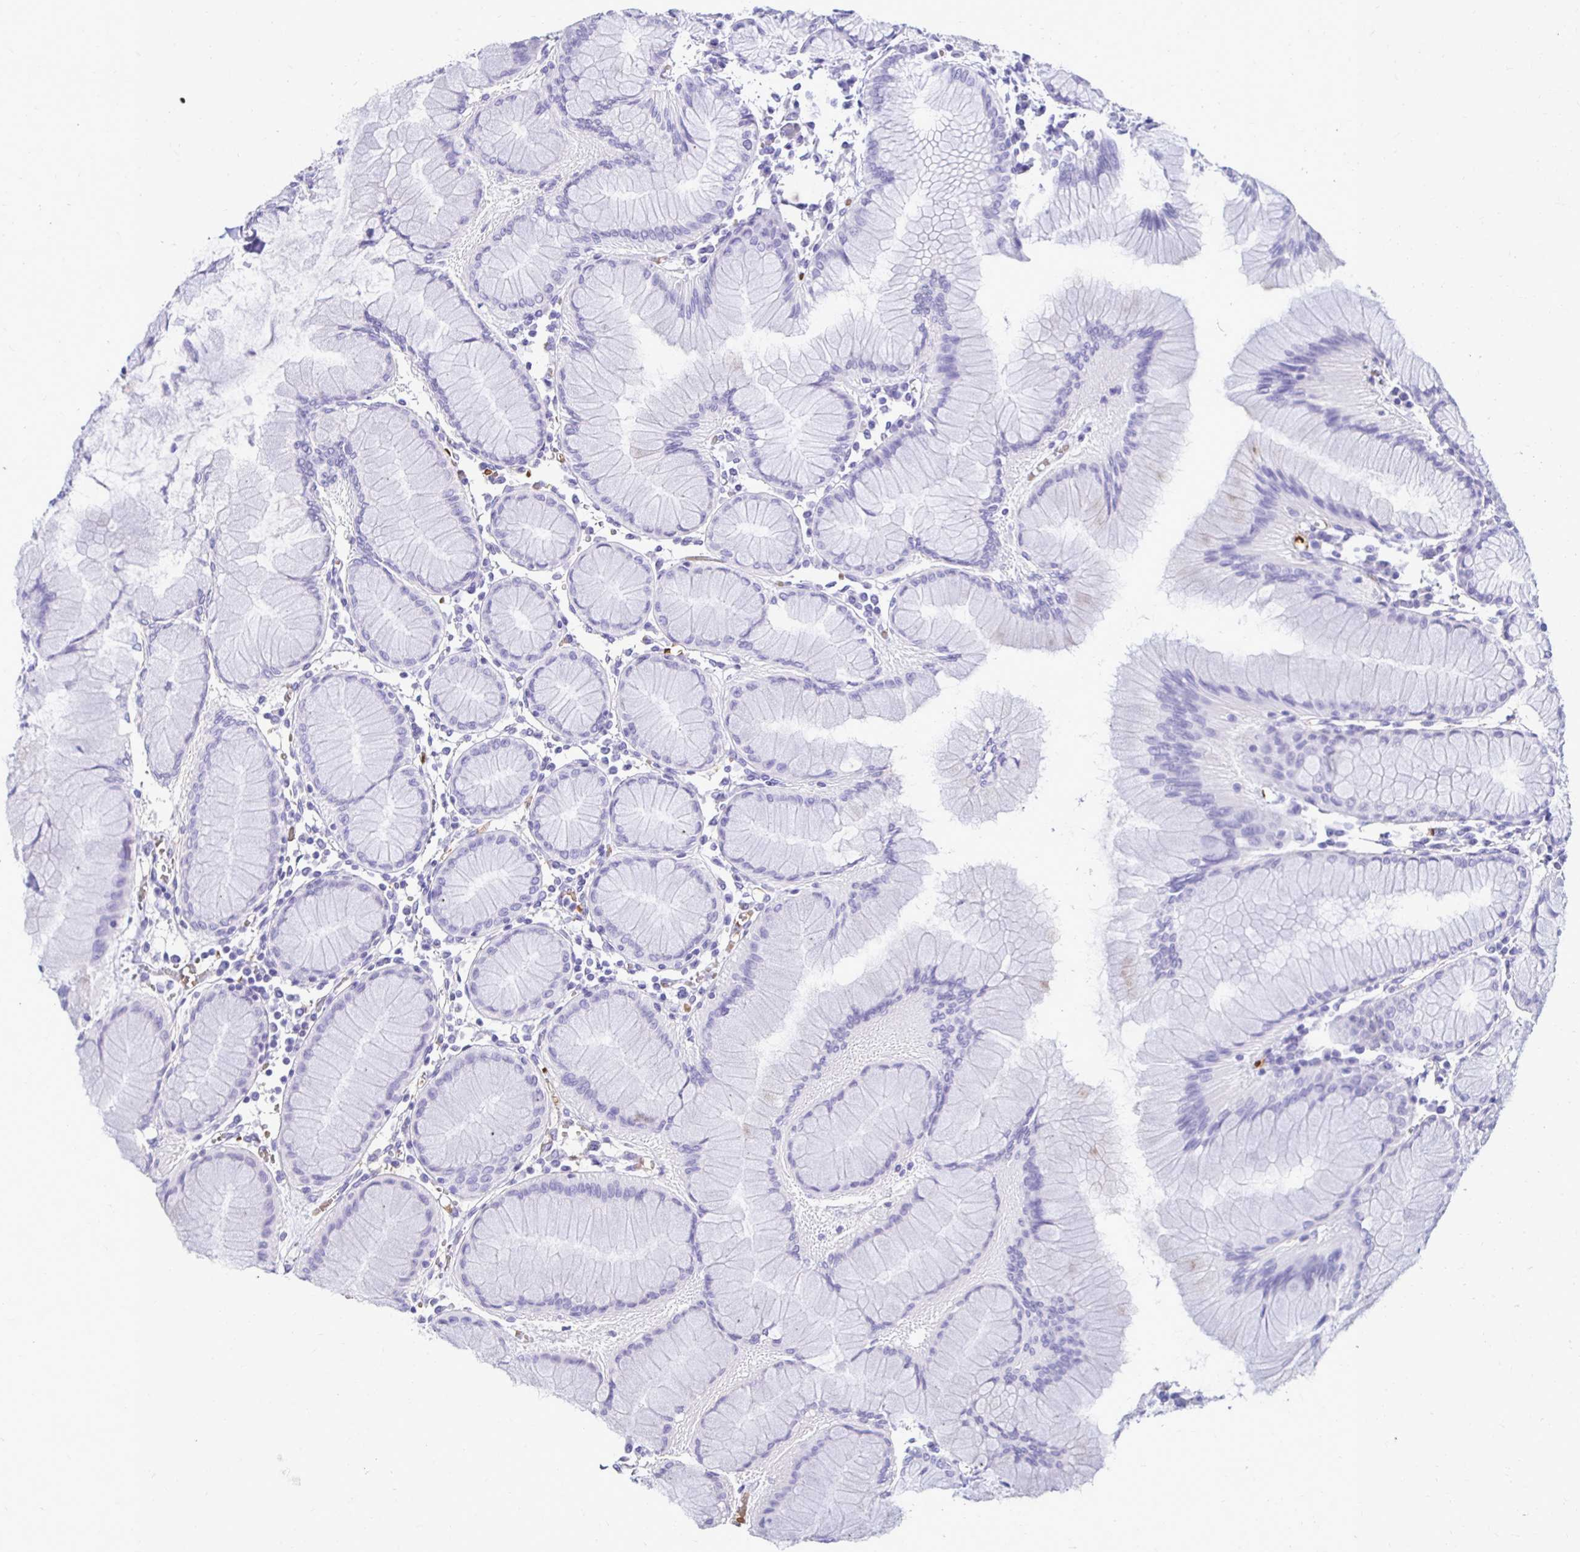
{"staining": {"intensity": "negative", "quantity": "none", "location": "none"}, "tissue": "stomach", "cell_type": "Glandular cells", "image_type": "normal", "snomed": [{"axis": "morphology", "description": "Normal tissue, NOS"}, {"axis": "topography", "description": "Stomach"}], "caption": "This photomicrograph is of normal stomach stained with immunohistochemistry (IHC) to label a protein in brown with the nuclei are counter-stained blue. There is no staining in glandular cells.", "gene": "RHBDL3", "patient": {"sex": "female", "age": 57}}